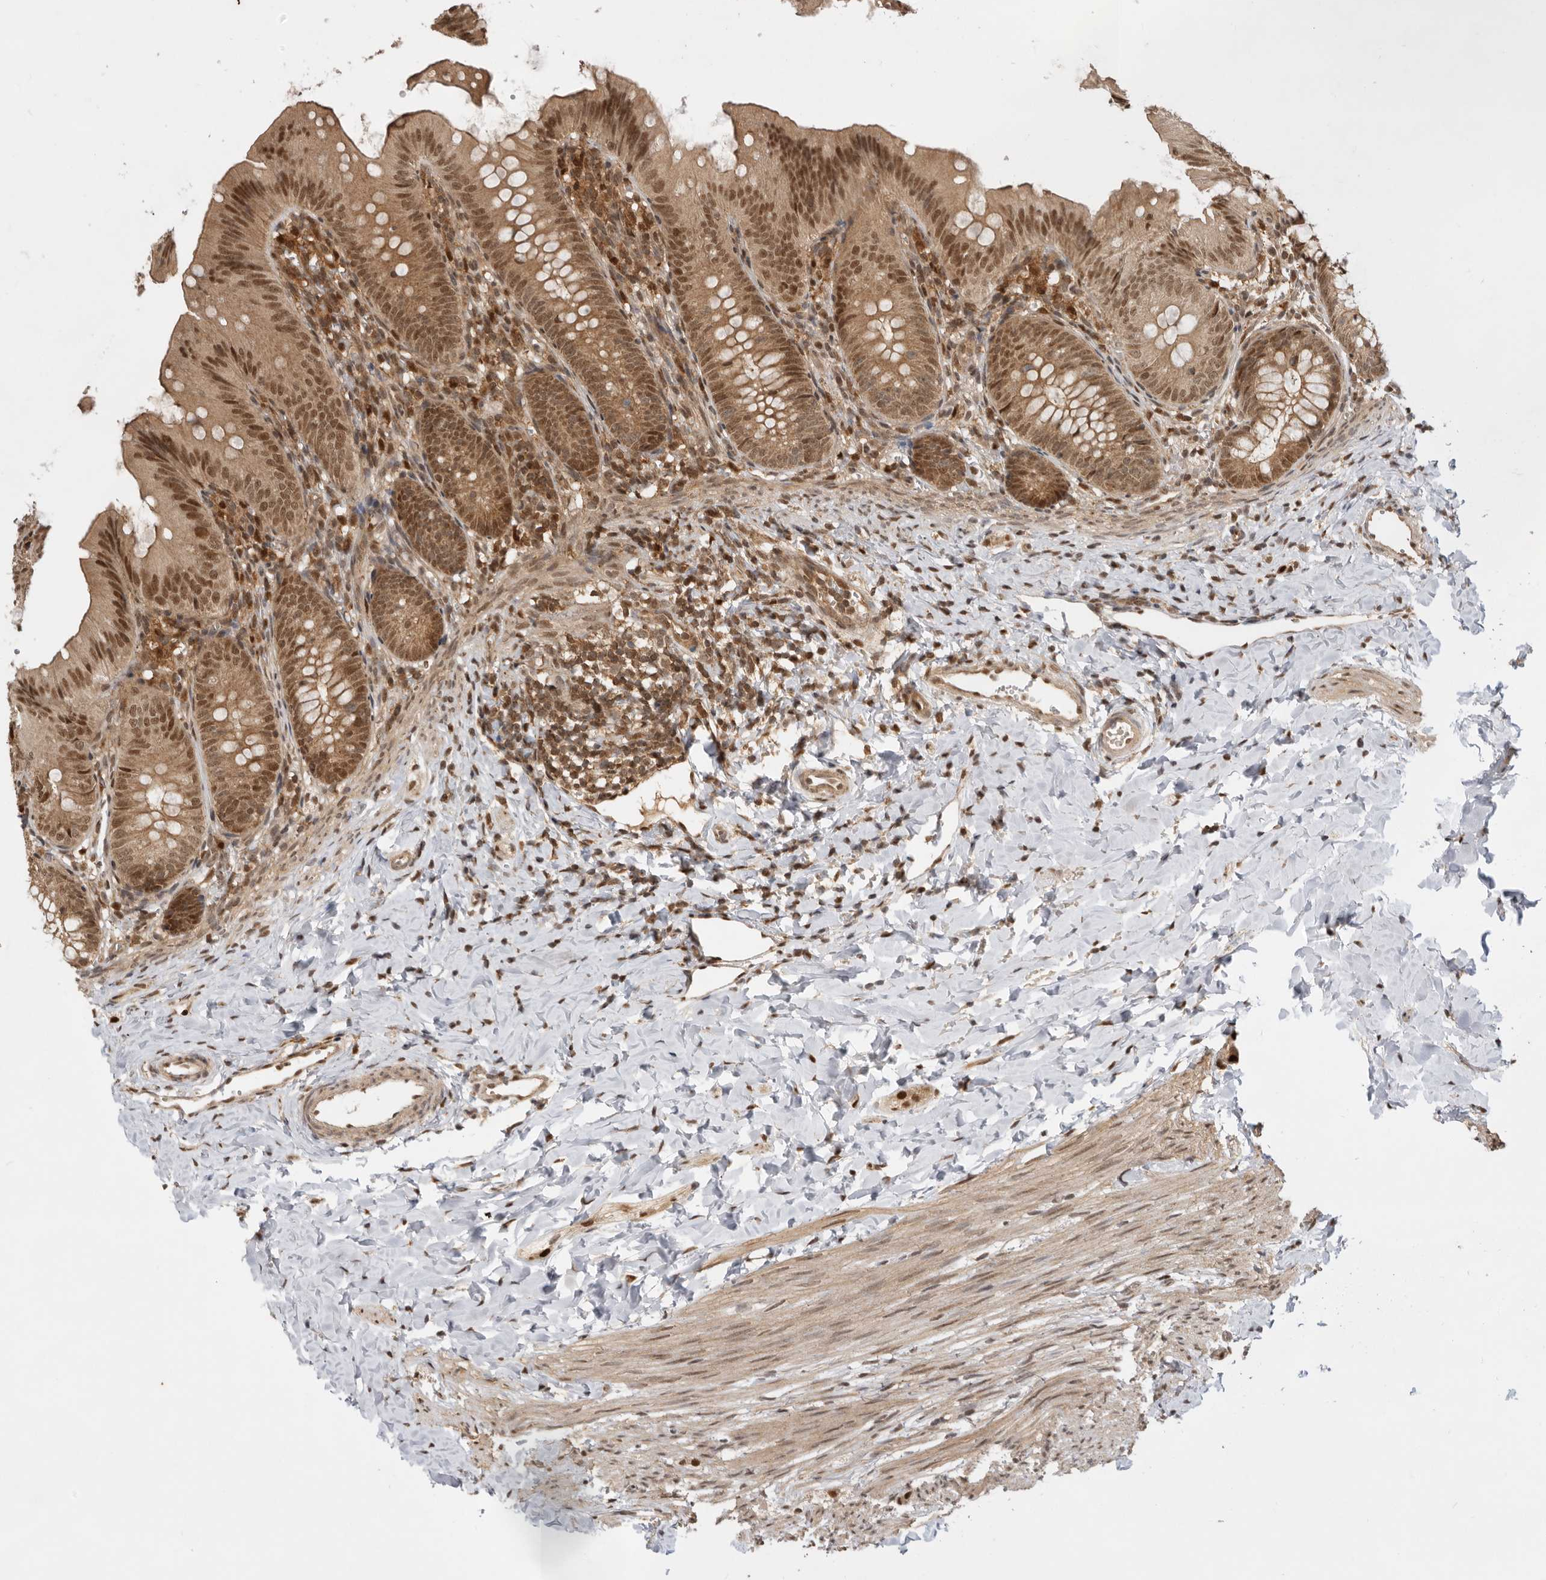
{"staining": {"intensity": "moderate", "quantity": ">75%", "location": "cytoplasmic/membranous,nuclear"}, "tissue": "appendix", "cell_type": "Glandular cells", "image_type": "normal", "snomed": [{"axis": "morphology", "description": "Normal tissue, NOS"}, {"axis": "topography", "description": "Appendix"}], "caption": "High-power microscopy captured an IHC image of unremarkable appendix, revealing moderate cytoplasmic/membranous,nuclear expression in about >75% of glandular cells.", "gene": "ADPRS", "patient": {"sex": "male", "age": 1}}